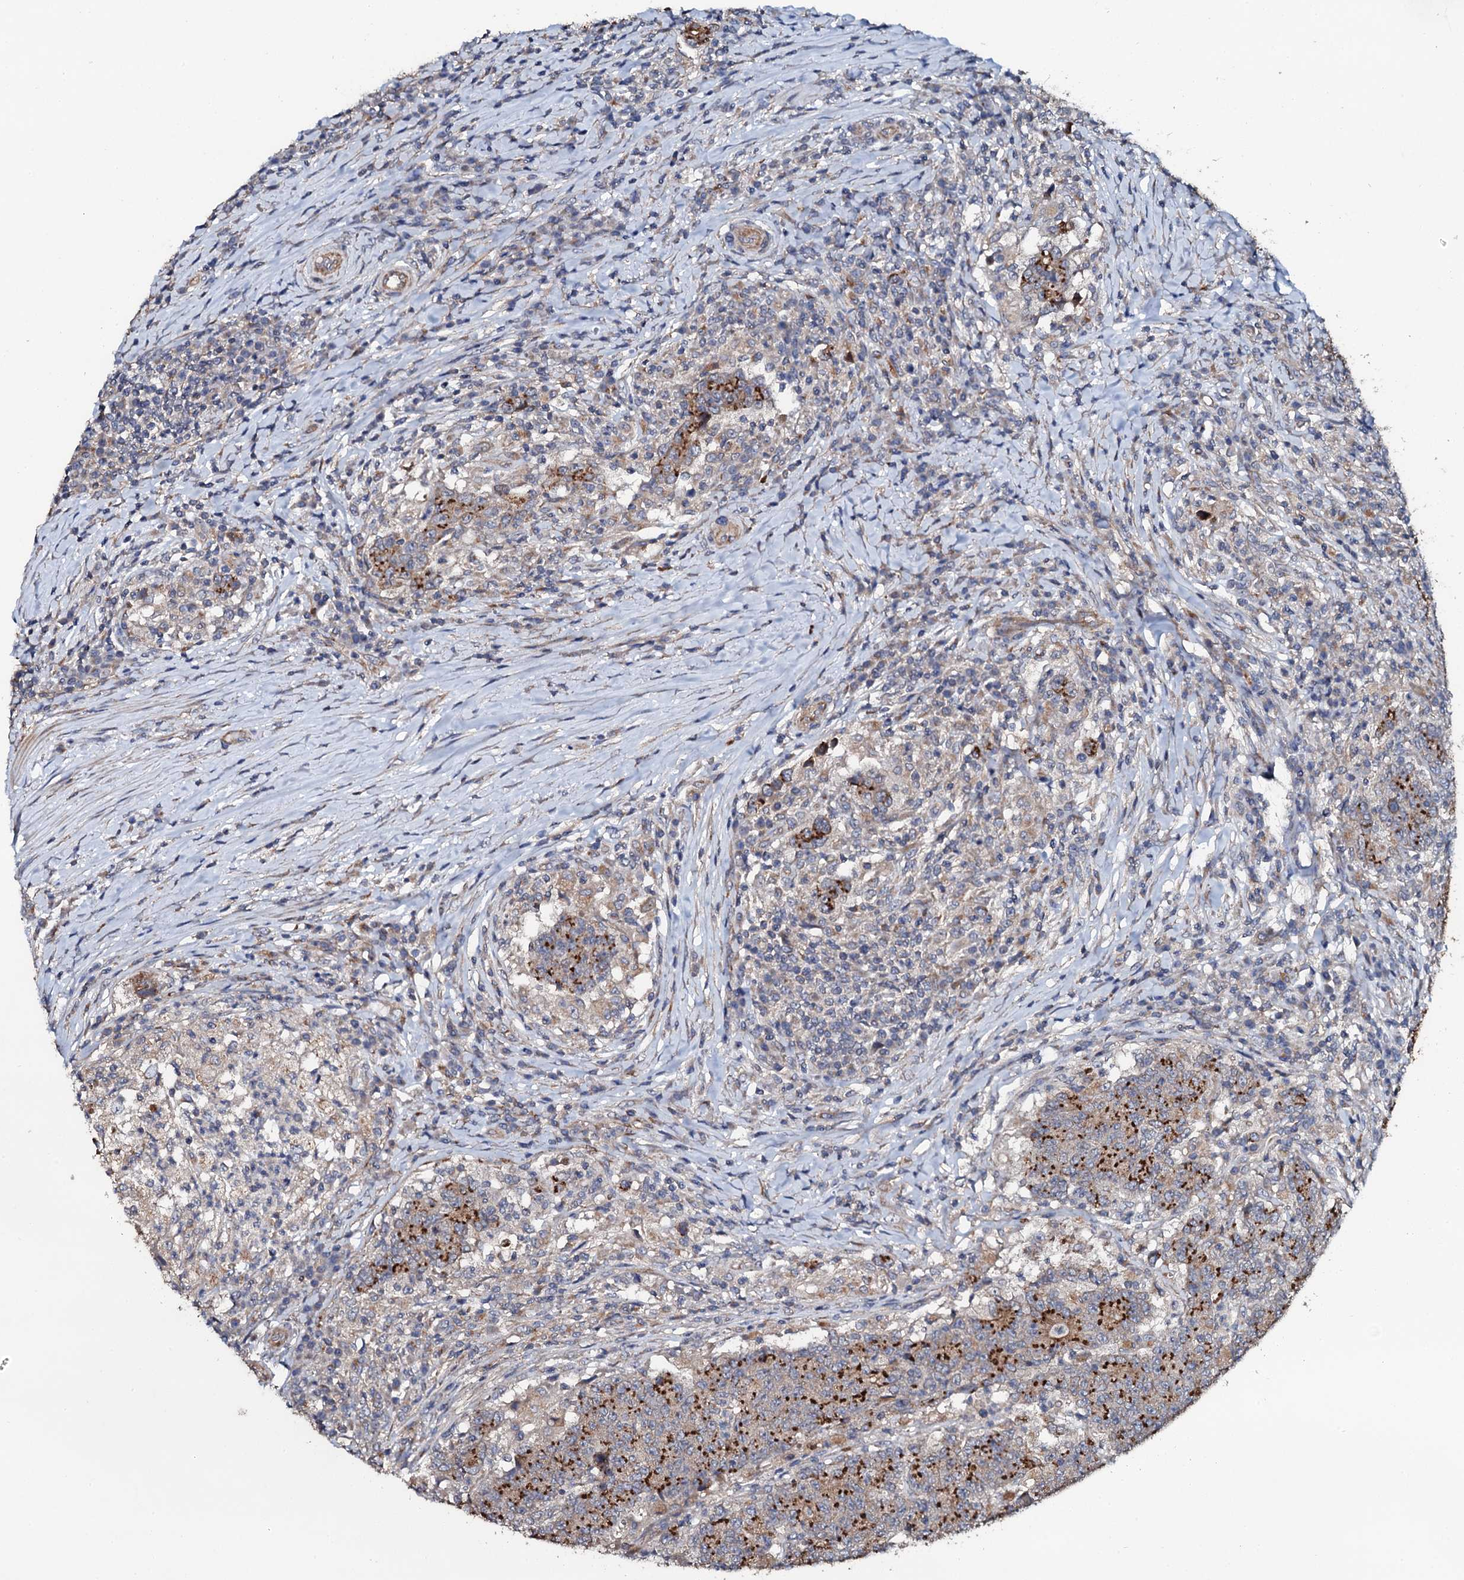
{"staining": {"intensity": "strong", "quantity": "25%-75%", "location": "cytoplasmic/membranous"}, "tissue": "colorectal cancer", "cell_type": "Tumor cells", "image_type": "cancer", "snomed": [{"axis": "morphology", "description": "Adenocarcinoma, NOS"}, {"axis": "topography", "description": "Colon"}], "caption": "Brown immunohistochemical staining in human colorectal adenocarcinoma demonstrates strong cytoplasmic/membranous staining in approximately 25%-75% of tumor cells.", "gene": "GLCE", "patient": {"sex": "female", "age": 75}}